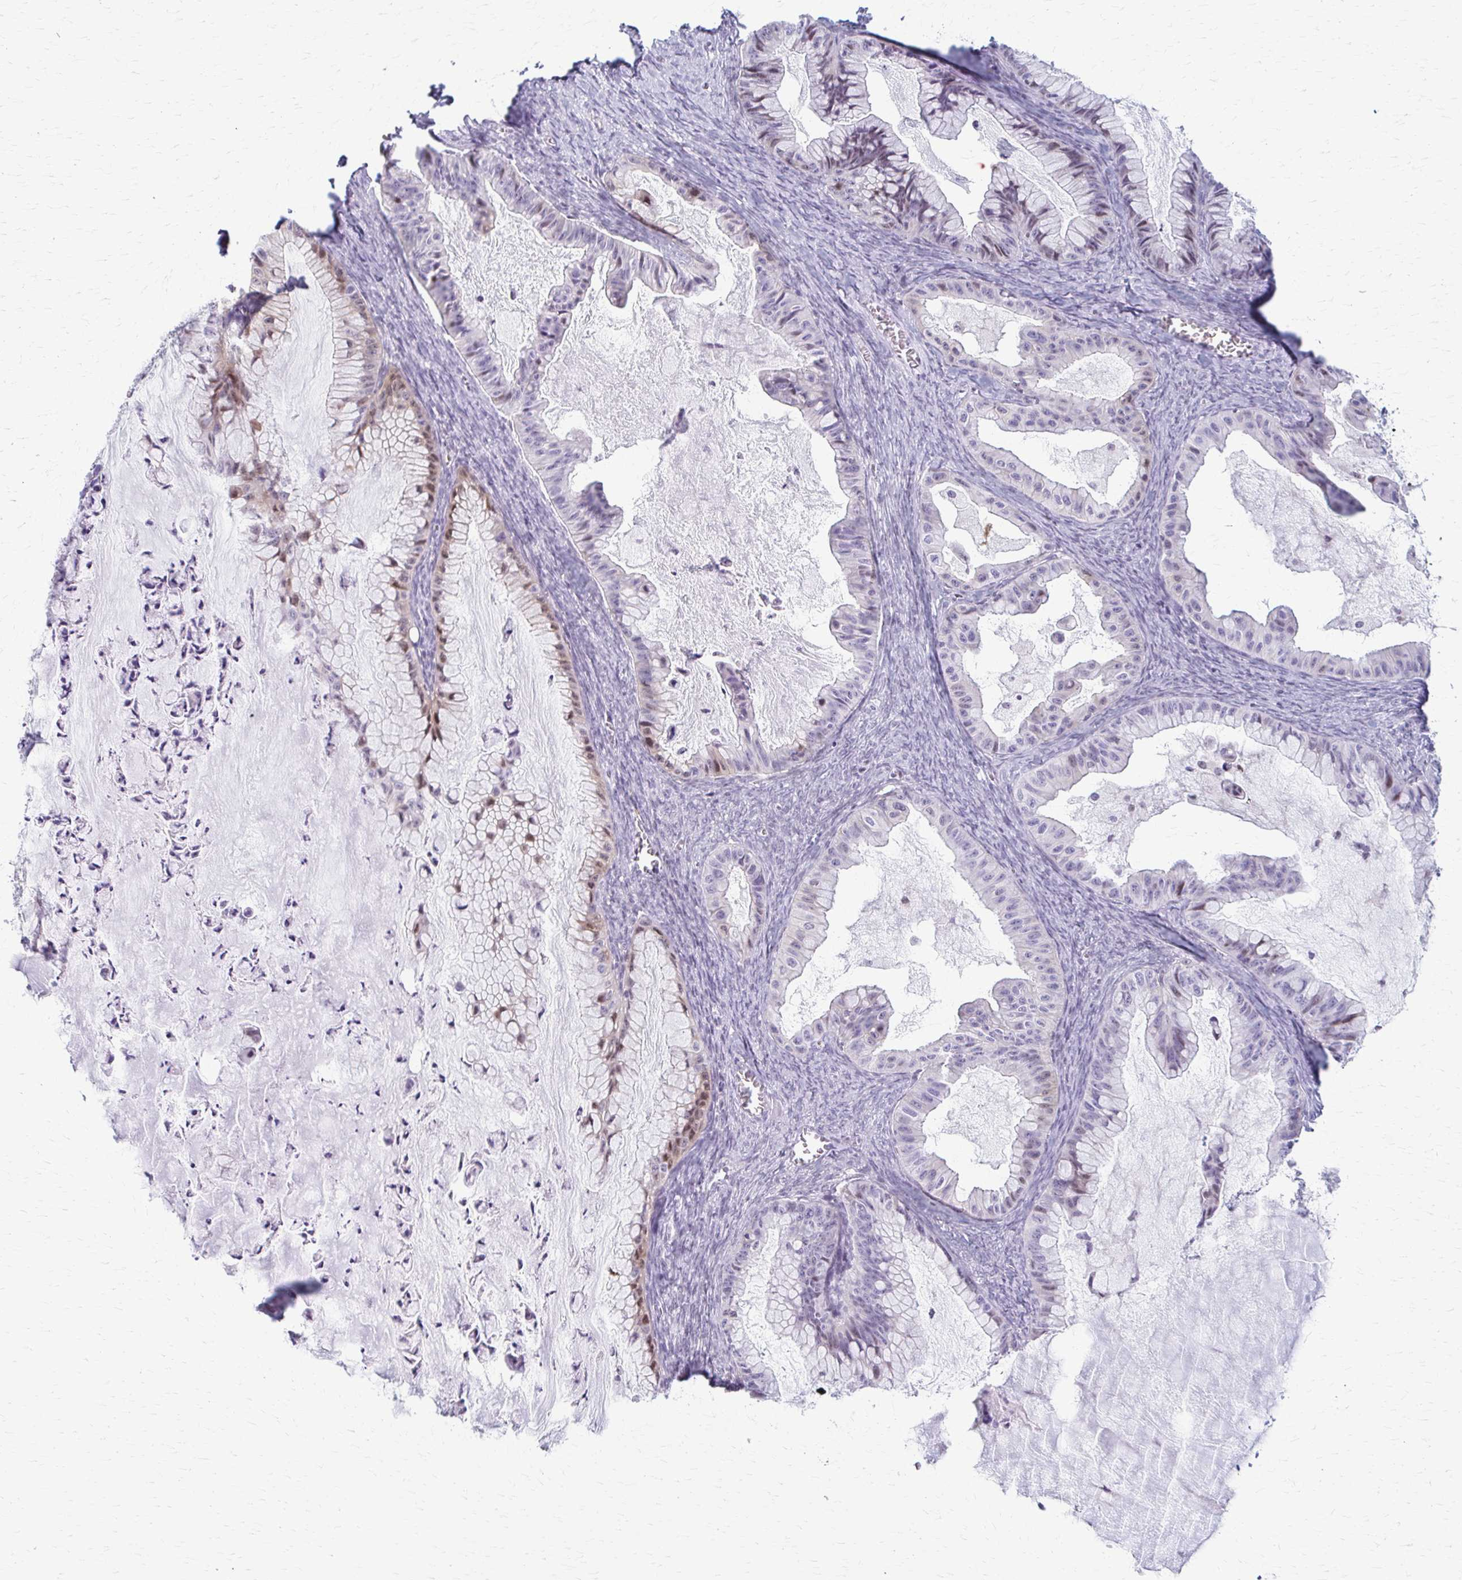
{"staining": {"intensity": "weak", "quantity": "<25%", "location": "nuclear"}, "tissue": "ovarian cancer", "cell_type": "Tumor cells", "image_type": "cancer", "snomed": [{"axis": "morphology", "description": "Cystadenocarcinoma, mucinous, NOS"}, {"axis": "topography", "description": "Ovary"}], "caption": "DAB immunohistochemical staining of ovarian cancer (mucinous cystadenocarcinoma) reveals no significant staining in tumor cells. (DAB immunohistochemistry (IHC) visualized using brightfield microscopy, high magnification).", "gene": "LDLRAP1", "patient": {"sex": "female", "age": 72}}